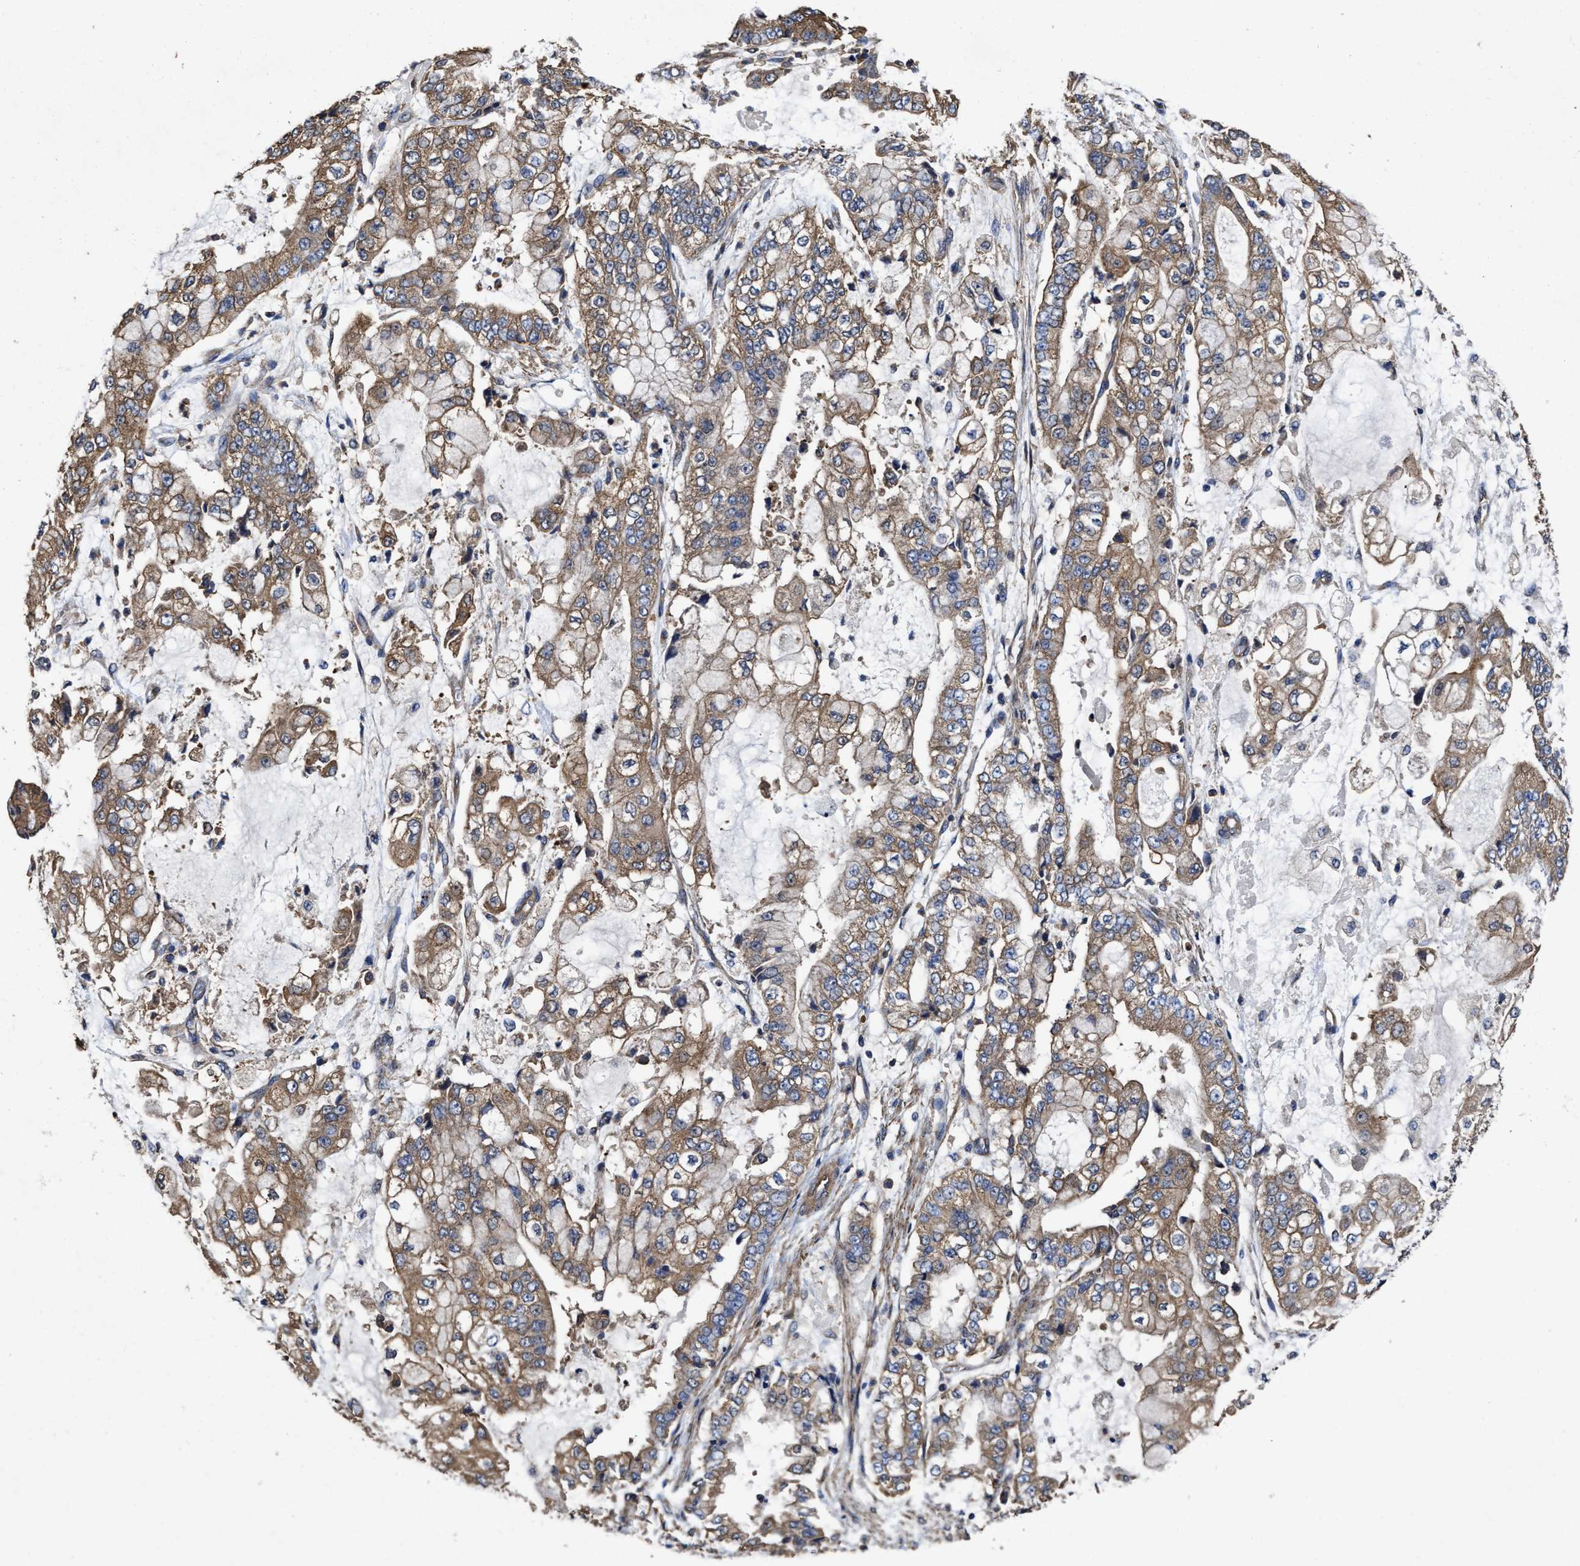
{"staining": {"intensity": "moderate", "quantity": ">75%", "location": "cytoplasmic/membranous"}, "tissue": "stomach cancer", "cell_type": "Tumor cells", "image_type": "cancer", "snomed": [{"axis": "morphology", "description": "Adenocarcinoma, NOS"}, {"axis": "topography", "description": "Stomach"}], "caption": "Stomach adenocarcinoma was stained to show a protein in brown. There is medium levels of moderate cytoplasmic/membranous staining in approximately >75% of tumor cells. Ihc stains the protein in brown and the nuclei are stained blue.", "gene": "SFXN4", "patient": {"sex": "male", "age": 76}}